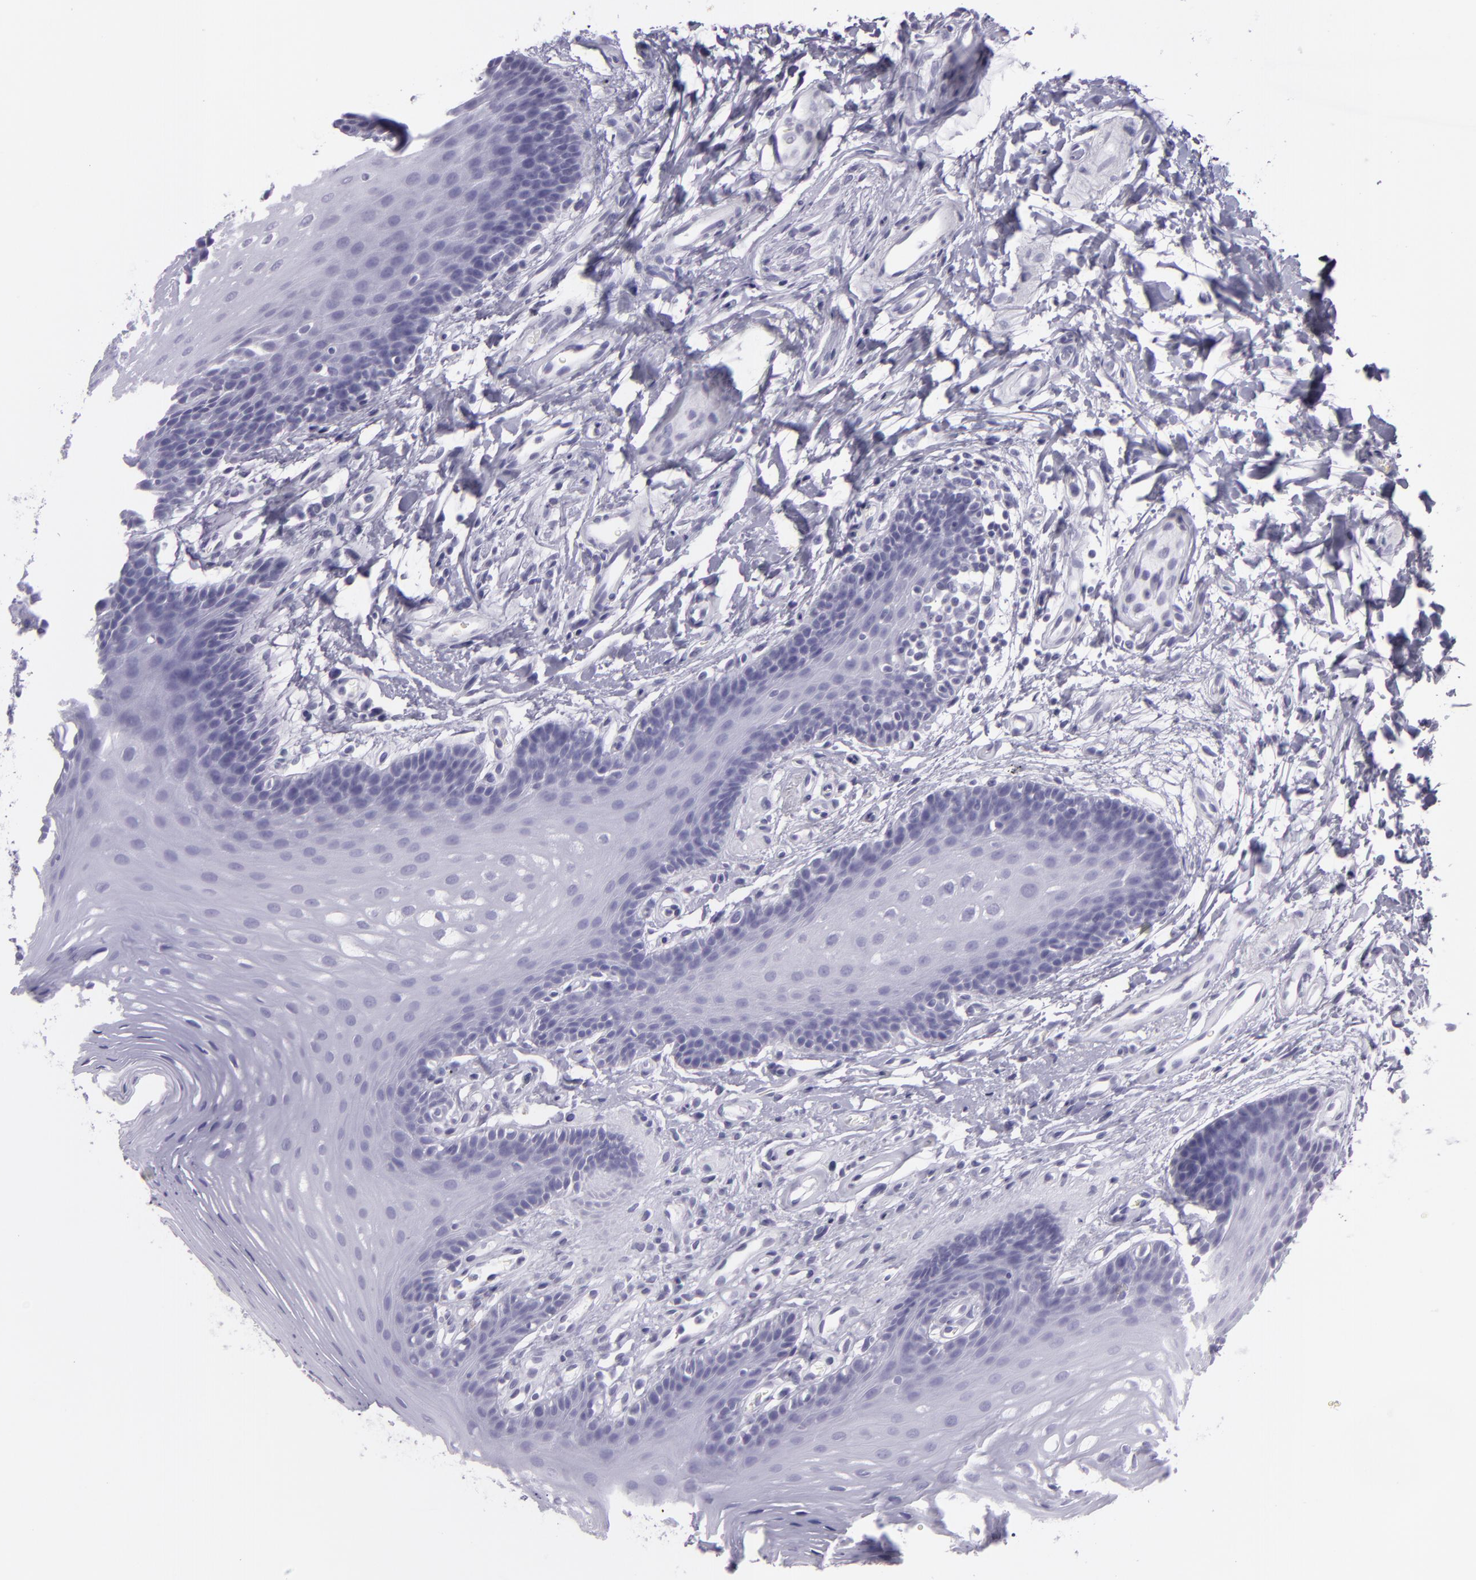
{"staining": {"intensity": "negative", "quantity": "none", "location": "none"}, "tissue": "oral mucosa", "cell_type": "Squamous epithelial cells", "image_type": "normal", "snomed": [{"axis": "morphology", "description": "Normal tissue, NOS"}, {"axis": "topography", "description": "Oral tissue"}], "caption": "Immunohistochemistry (IHC) image of normal oral mucosa: human oral mucosa stained with DAB (3,3'-diaminobenzidine) demonstrates no significant protein staining in squamous epithelial cells. (DAB (3,3'-diaminobenzidine) immunohistochemistry visualized using brightfield microscopy, high magnification).", "gene": "MUC6", "patient": {"sex": "male", "age": 62}}